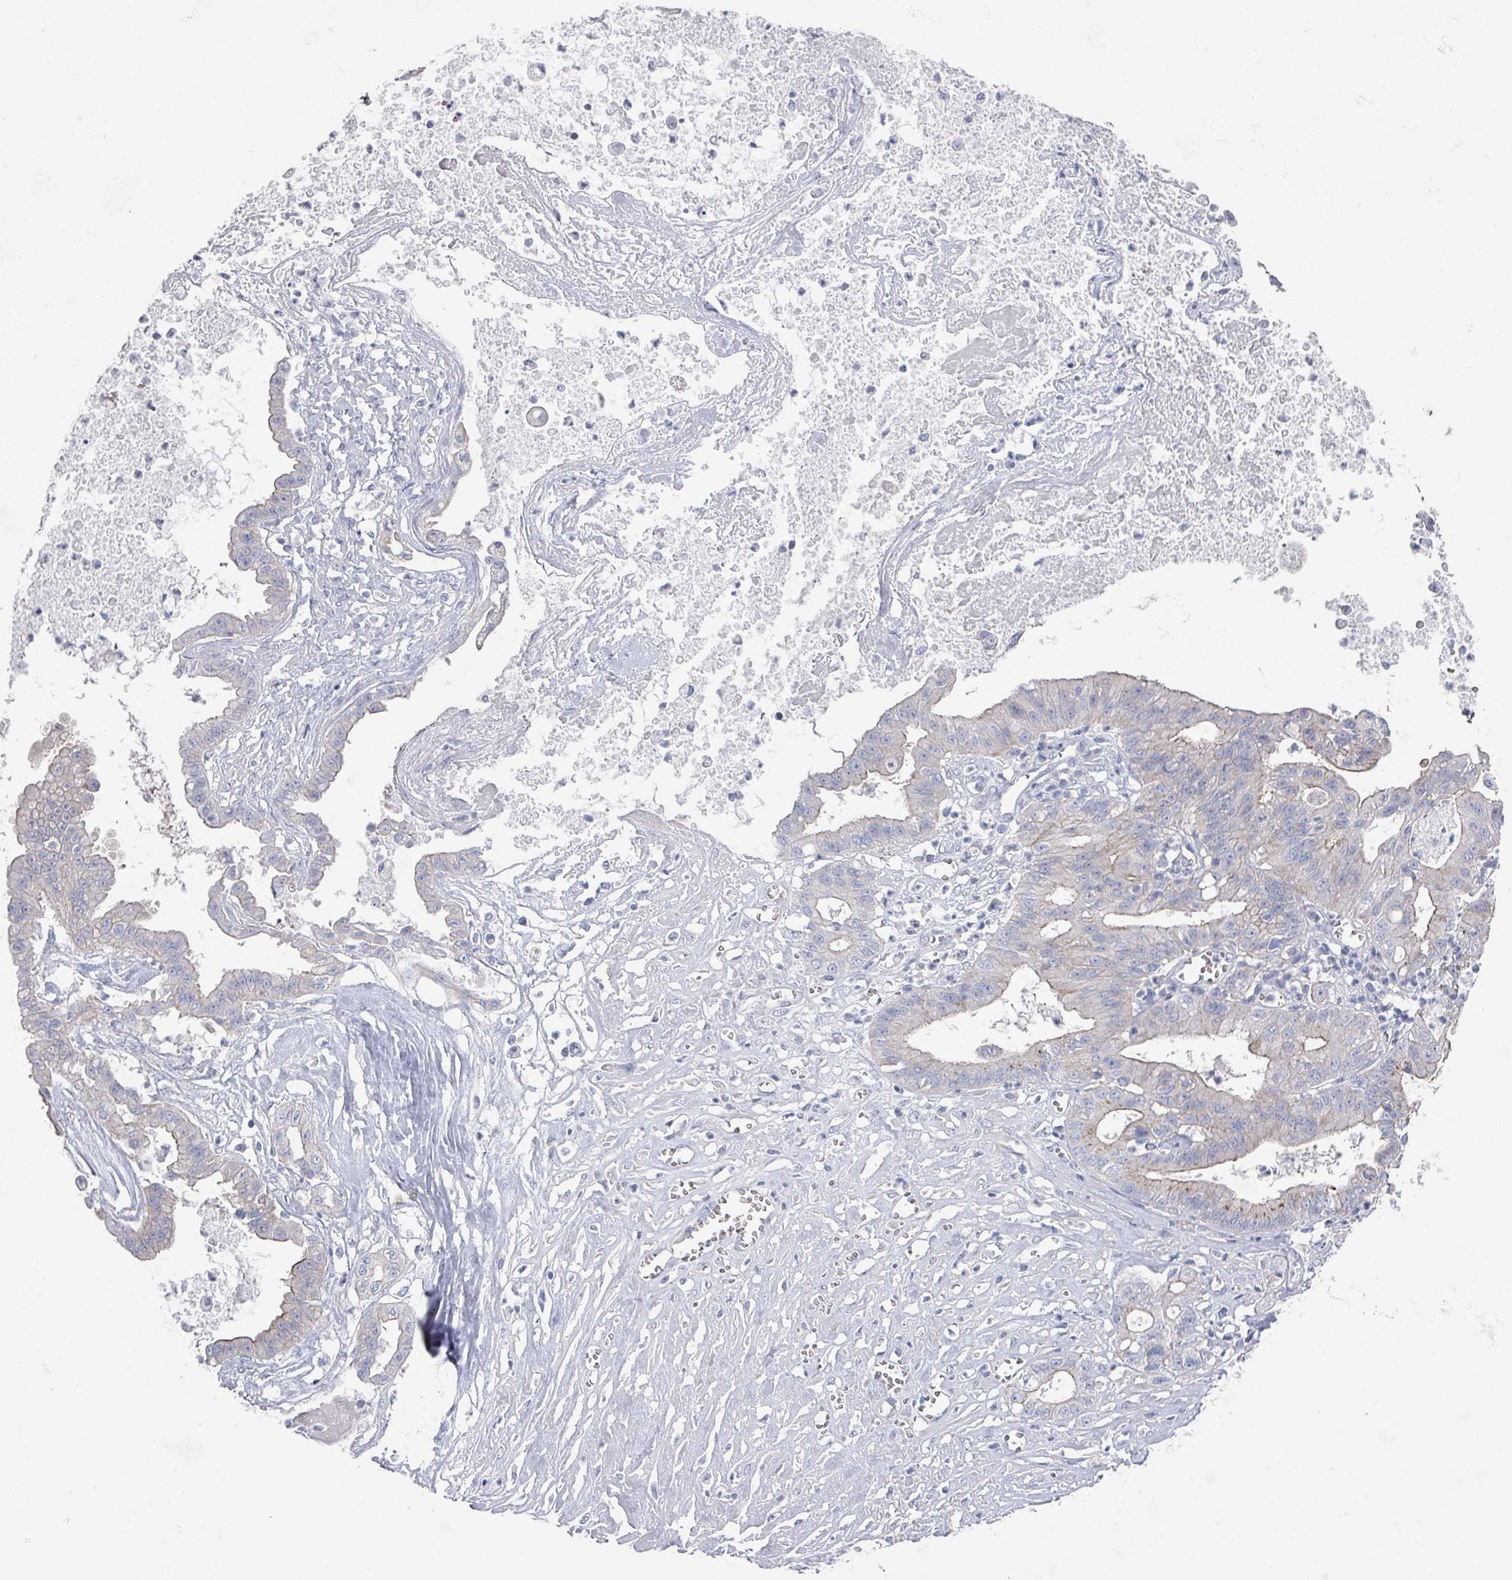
{"staining": {"intensity": "weak", "quantity": "25%-75%", "location": "cytoplasmic/membranous"}, "tissue": "ovarian cancer", "cell_type": "Tumor cells", "image_type": "cancer", "snomed": [{"axis": "morphology", "description": "Cystadenocarcinoma, mucinous, NOS"}, {"axis": "topography", "description": "Ovary"}], "caption": "Immunohistochemical staining of human ovarian cancer shows low levels of weak cytoplasmic/membranous protein positivity in approximately 25%-75% of tumor cells.", "gene": "EFL1", "patient": {"sex": "female", "age": 70}}